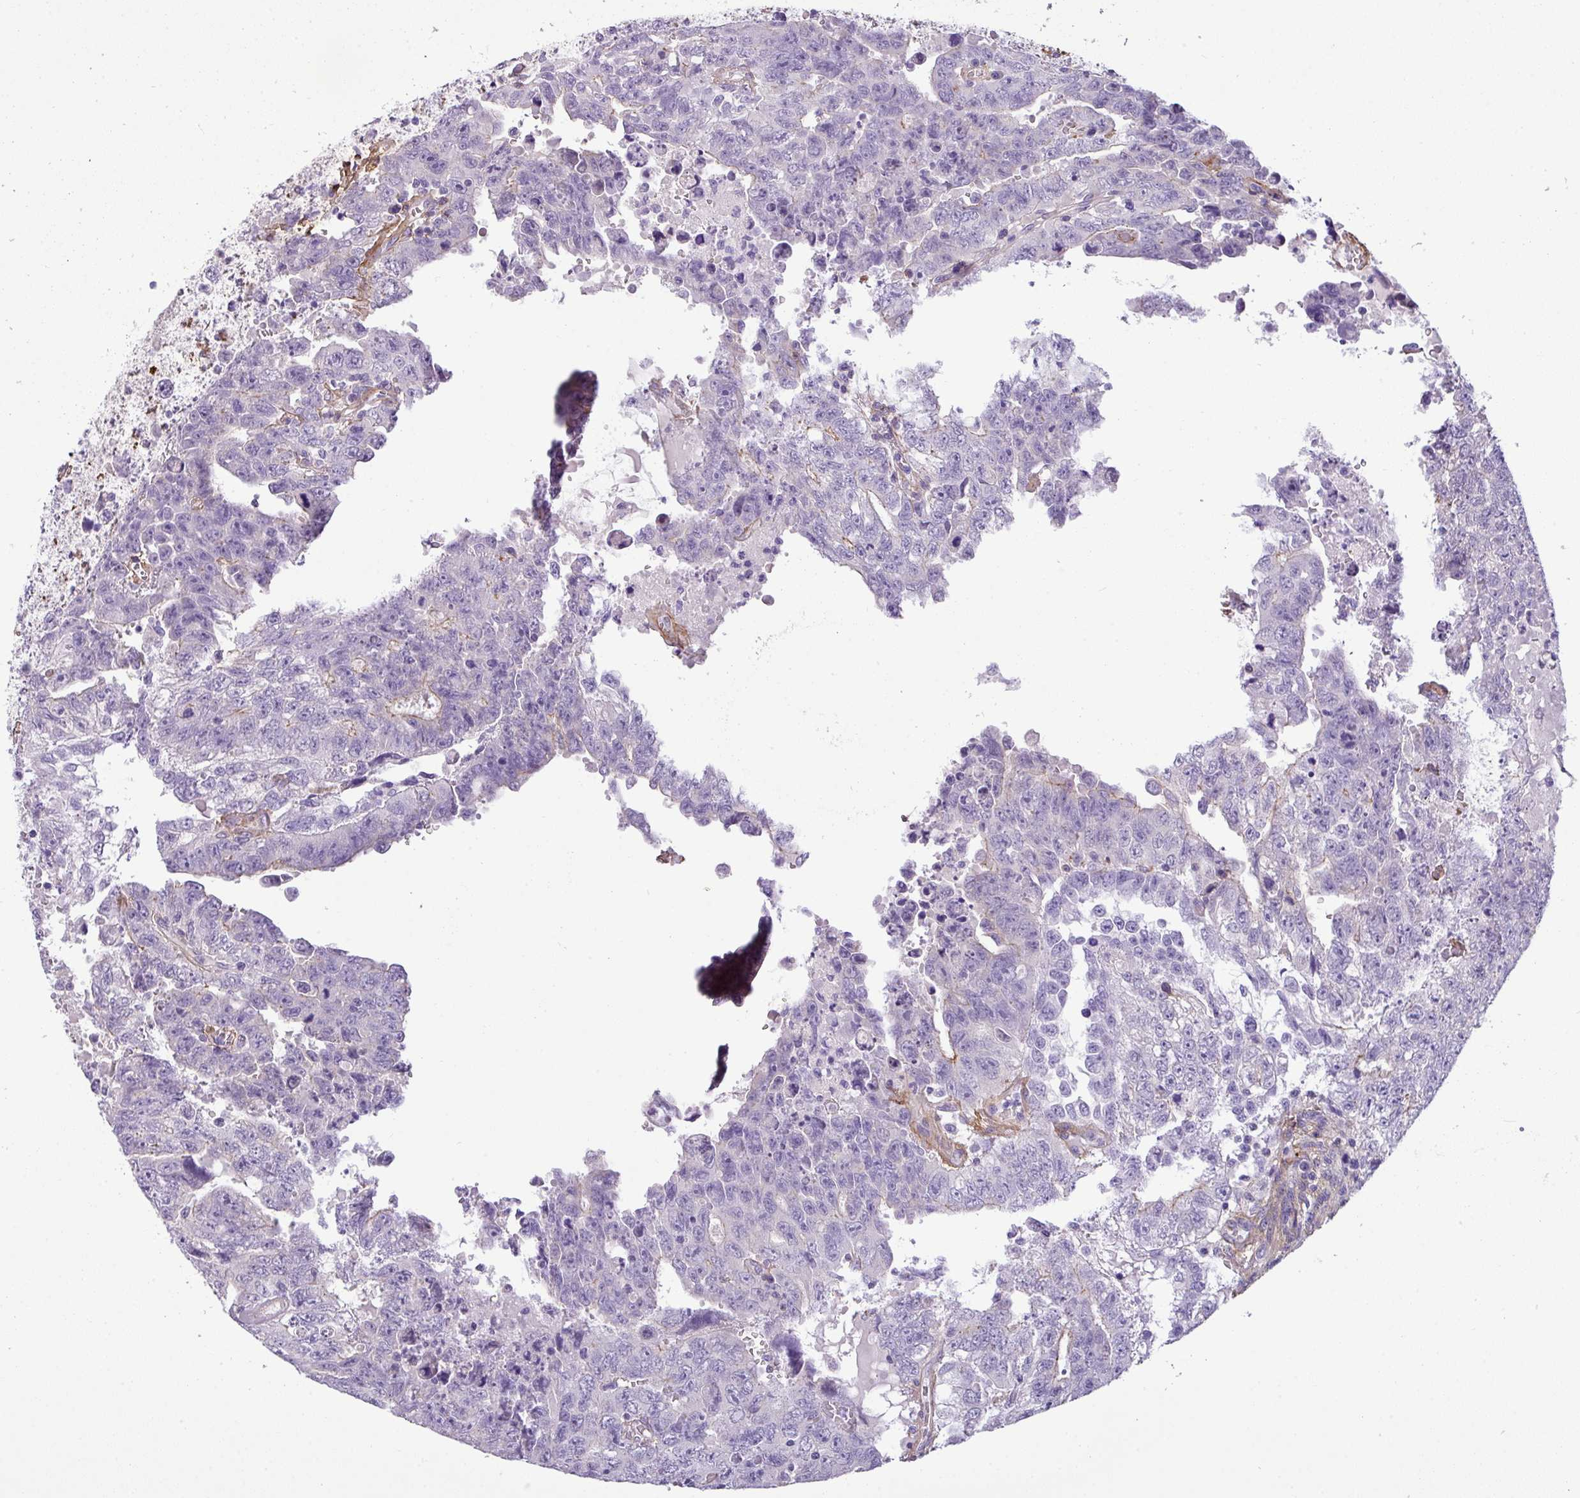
{"staining": {"intensity": "negative", "quantity": "none", "location": "none"}, "tissue": "testis cancer", "cell_type": "Tumor cells", "image_type": "cancer", "snomed": [{"axis": "morphology", "description": "Carcinoma, Embryonal, NOS"}, {"axis": "topography", "description": "Testis"}], "caption": "Immunohistochemistry of testis cancer (embryonal carcinoma) shows no staining in tumor cells.", "gene": "PARD6G", "patient": {"sex": "male", "age": 24}}